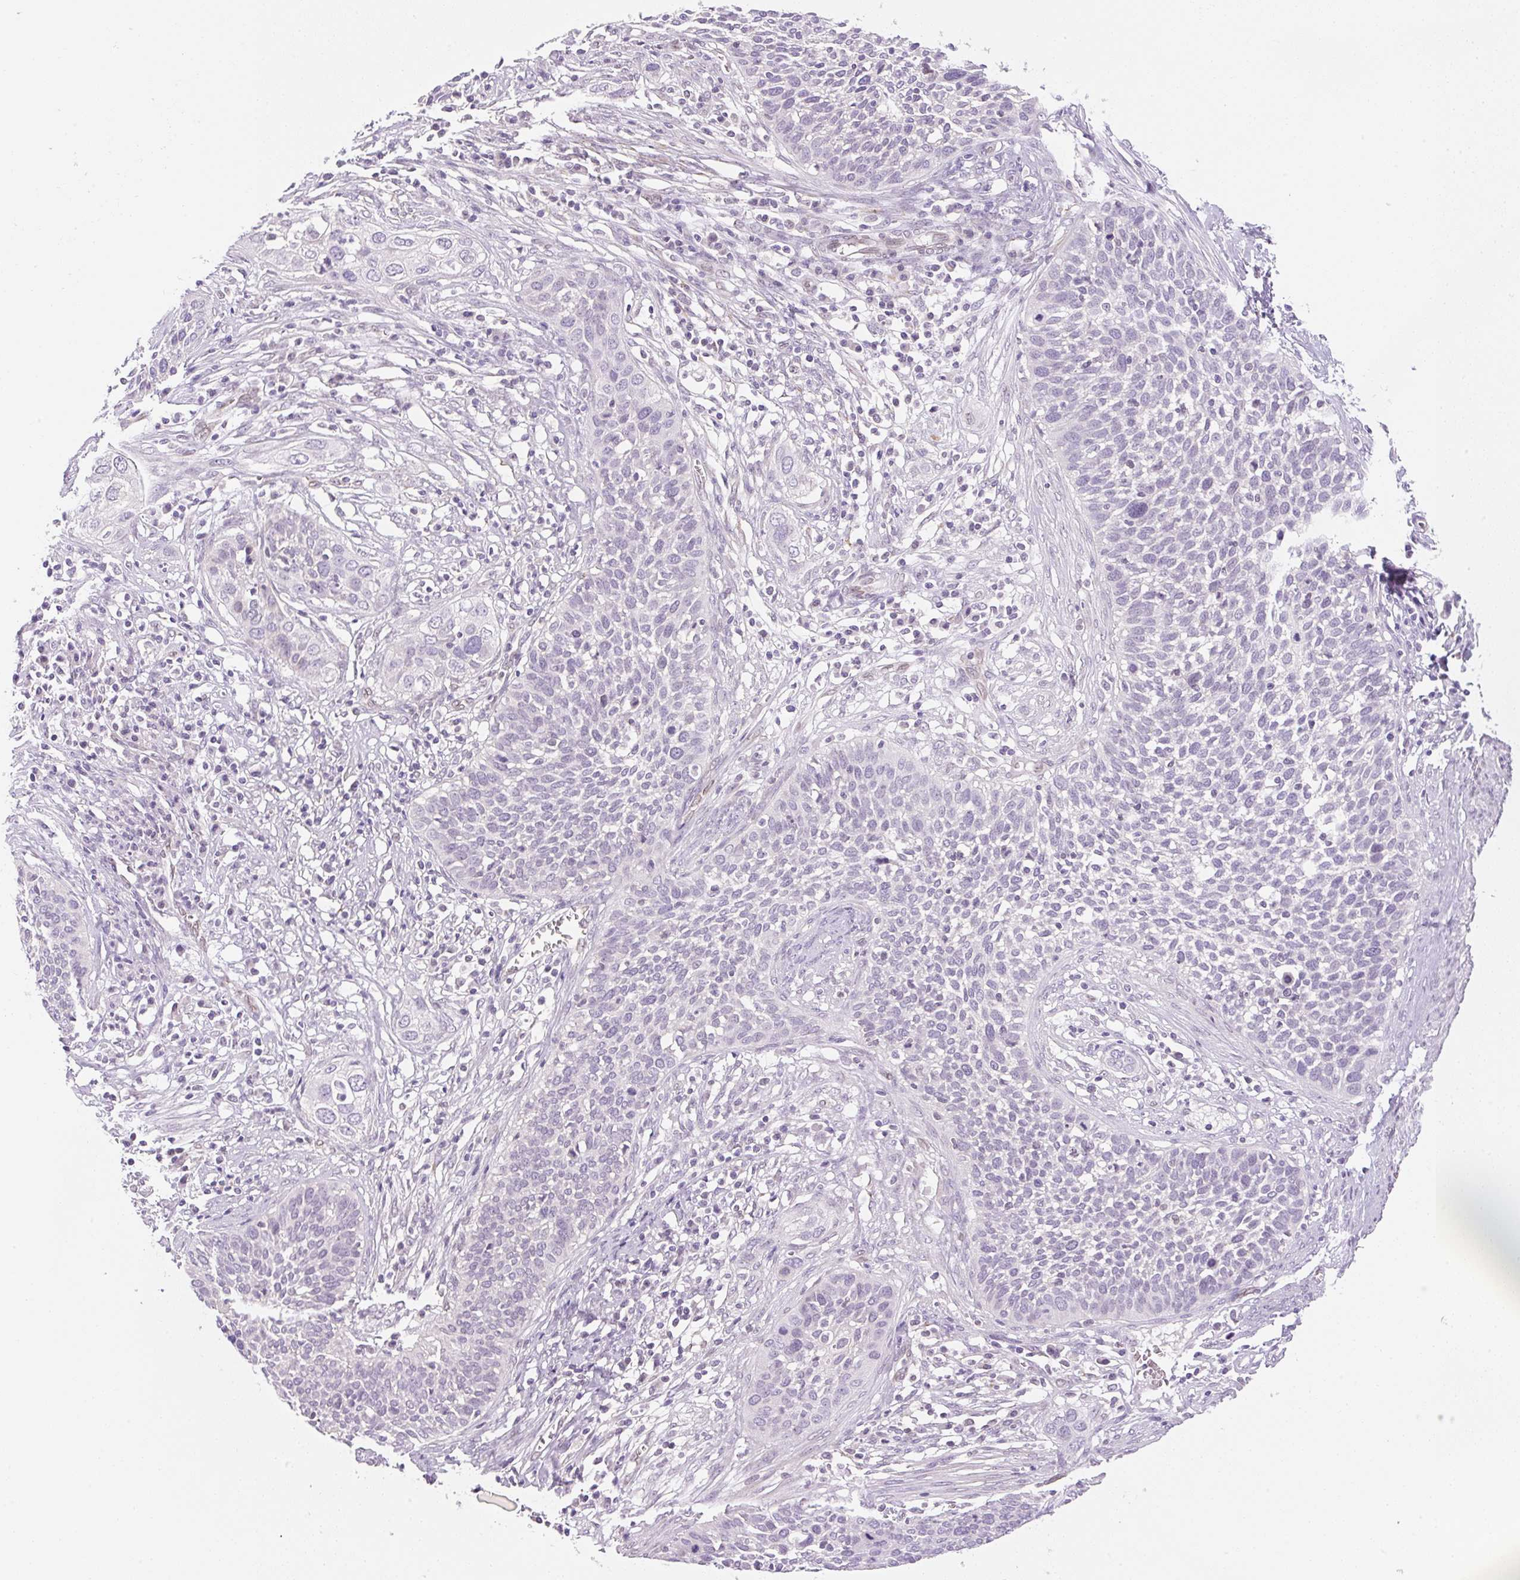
{"staining": {"intensity": "negative", "quantity": "none", "location": "none"}, "tissue": "cervical cancer", "cell_type": "Tumor cells", "image_type": "cancer", "snomed": [{"axis": "morphology", "description": "Squamous cell carcinoma, NOS"}, {"axis": "topography", "description": "Cervix"}], "caption": "DAB (3,3'-diaminobenzidine) immunohistochemical staining of human cervical cancer (squamous cell carcinoma) exhibits no significant positivity in tumor cells. Brightfield microscopy of IHC stained with DAB (3,3'-diaminobenzidine) (brown) and hematoxylin (blue), captured at high magnification.", "gene": "SYNE3", "patient": {"sex": "female", "age": 34}}